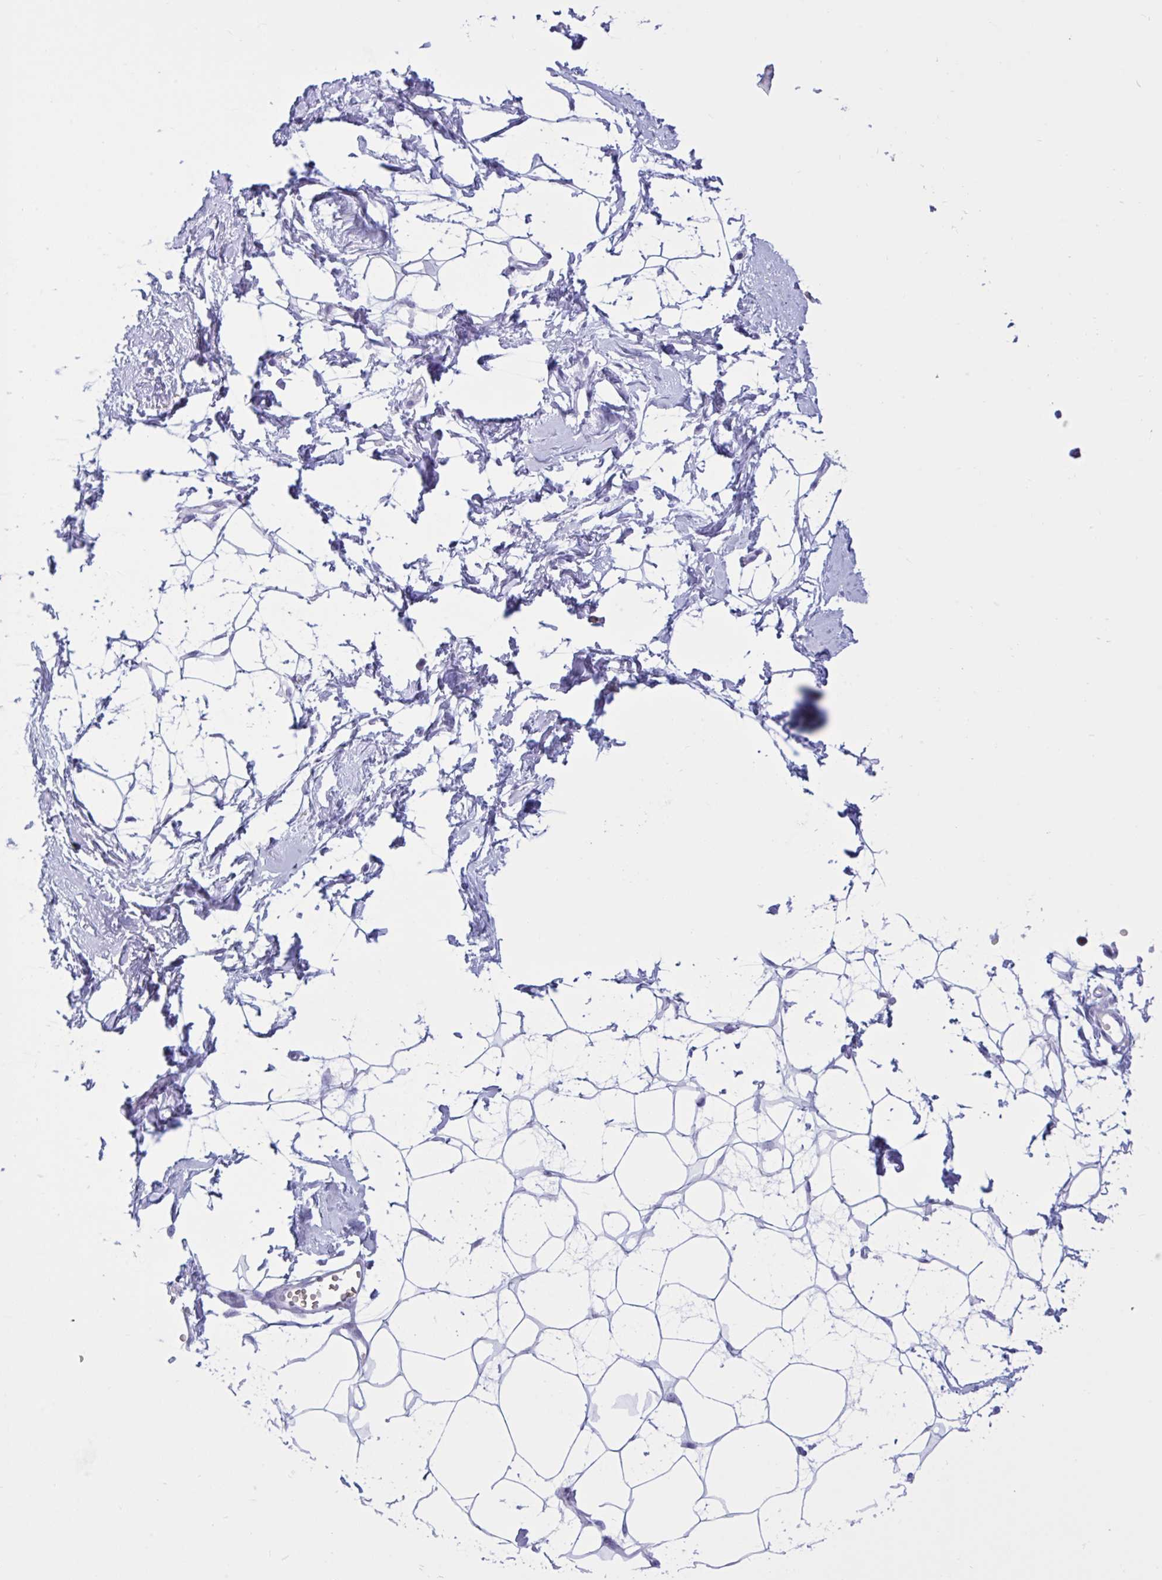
{"staining": {"intensity": "negative", "quantity": "none", "location": "none"}, "tissue": "breast", "cell_type": "Adipocytes", "image_type": "normal", "snomed": [{"axis": "morphology", "description": "Normal tissue, NOS"}, {"axis": "topography", "description": "Breast"}], "caption": "Immunohistochemistry (IHC) of benign human breast displays no positivity in adipocytes.", "gene": "SLC2A1", "patient": {"sex": "female", "age": 45}}